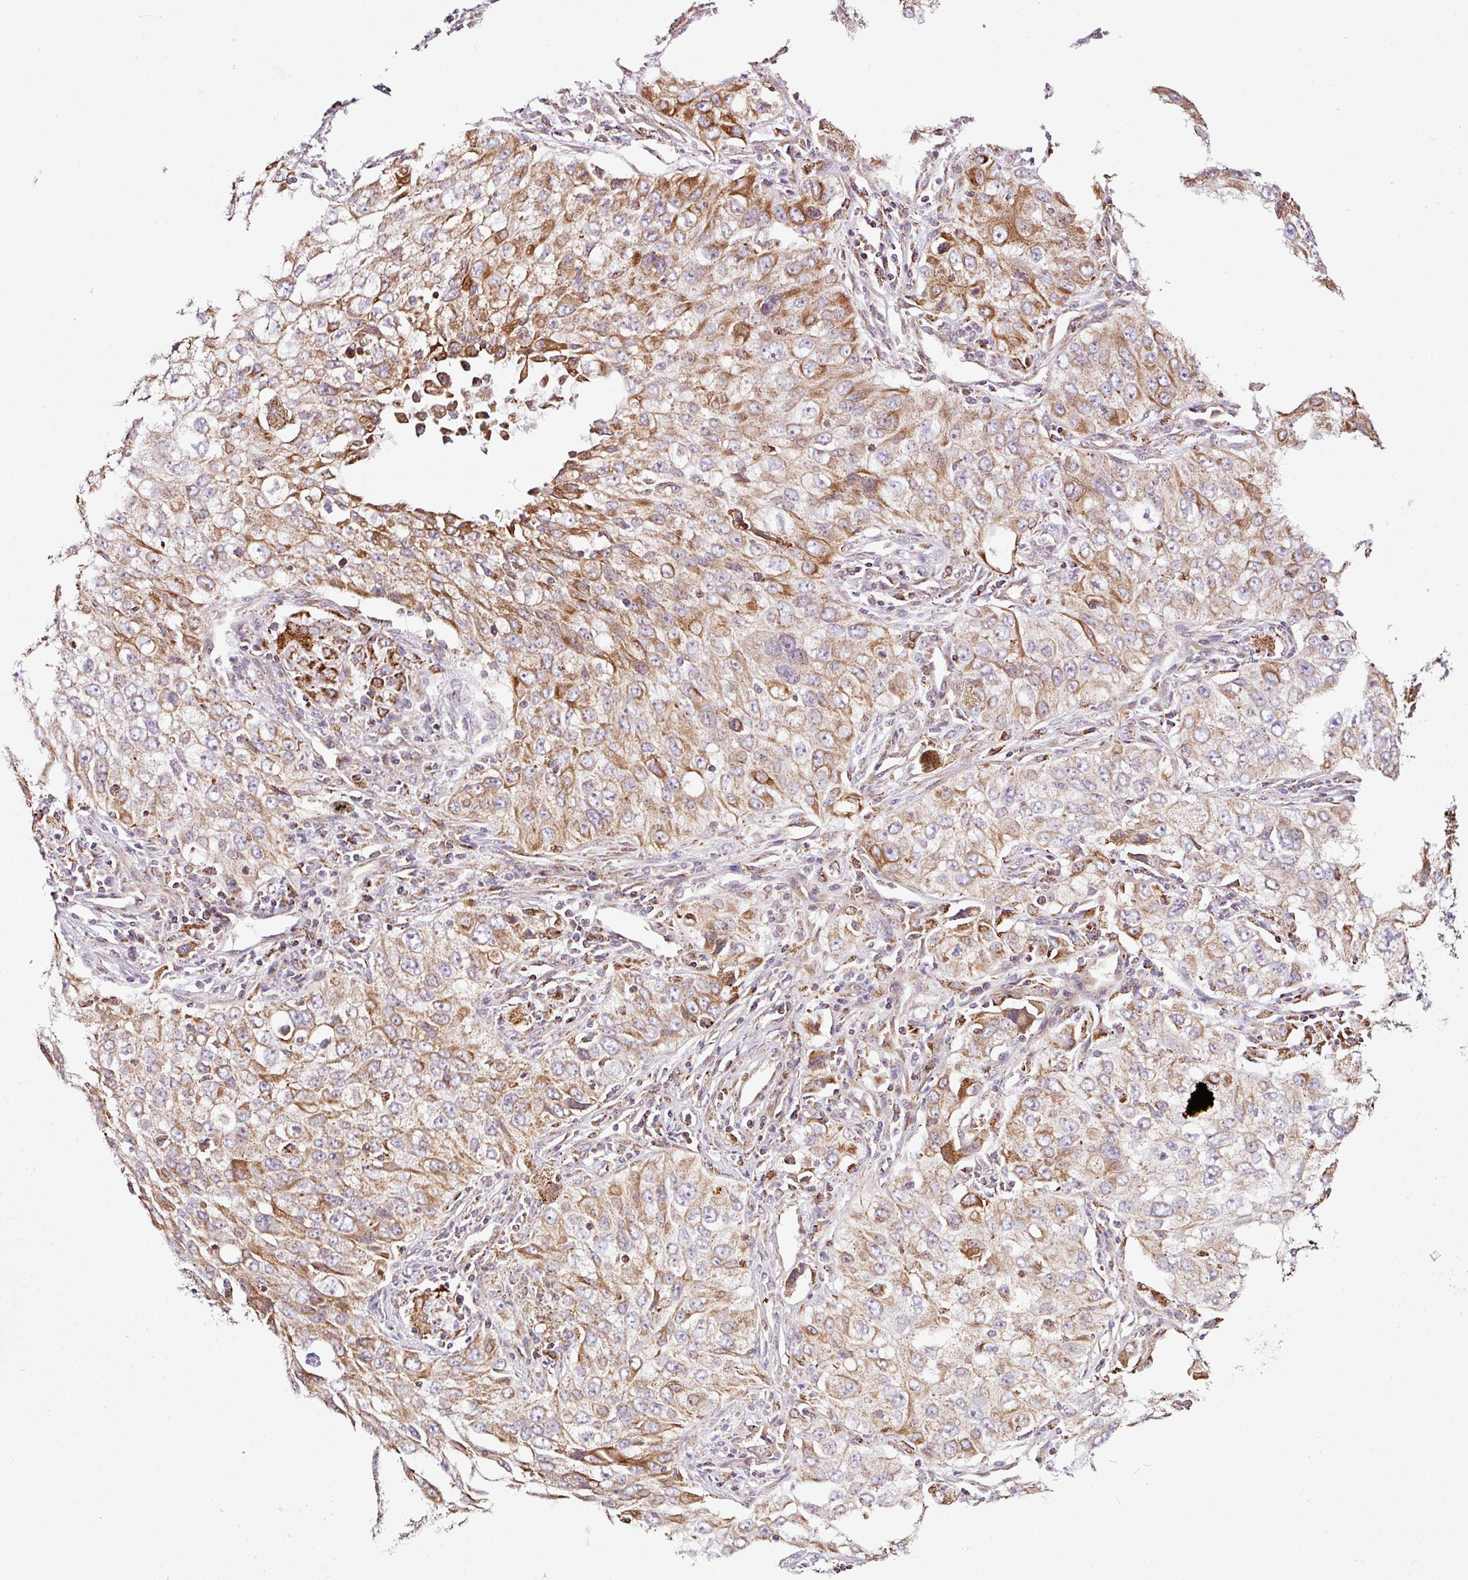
{"staining": {"intensity": "moderate", "quantity": ">75%", "location": "cytoplasmic/membranous"}, "tissue": "lung cancer", "cell_type": "Tumor cells", "image_type": "cancer", "snomed": [{"axis": "morphology", "description": "Adenocarcinoma, NOS"}, {"axis": "morphology", "description": "Adenocarcinoma, metastatic, NOS"}, {"axis": "topography", "description": "Lymph node"}, {"axis": "topography", "description": "Lung"}], "caption": "Tumor cells reveal medium levels of moderate cytoplasmic/membranous positivity in about >75% of cells in lung cancer. (DAB IHC, brown staining for protein, blue staining for nuclei).", "gene": "ZNF569", "patient": {"sex": "female", "age": 42}}